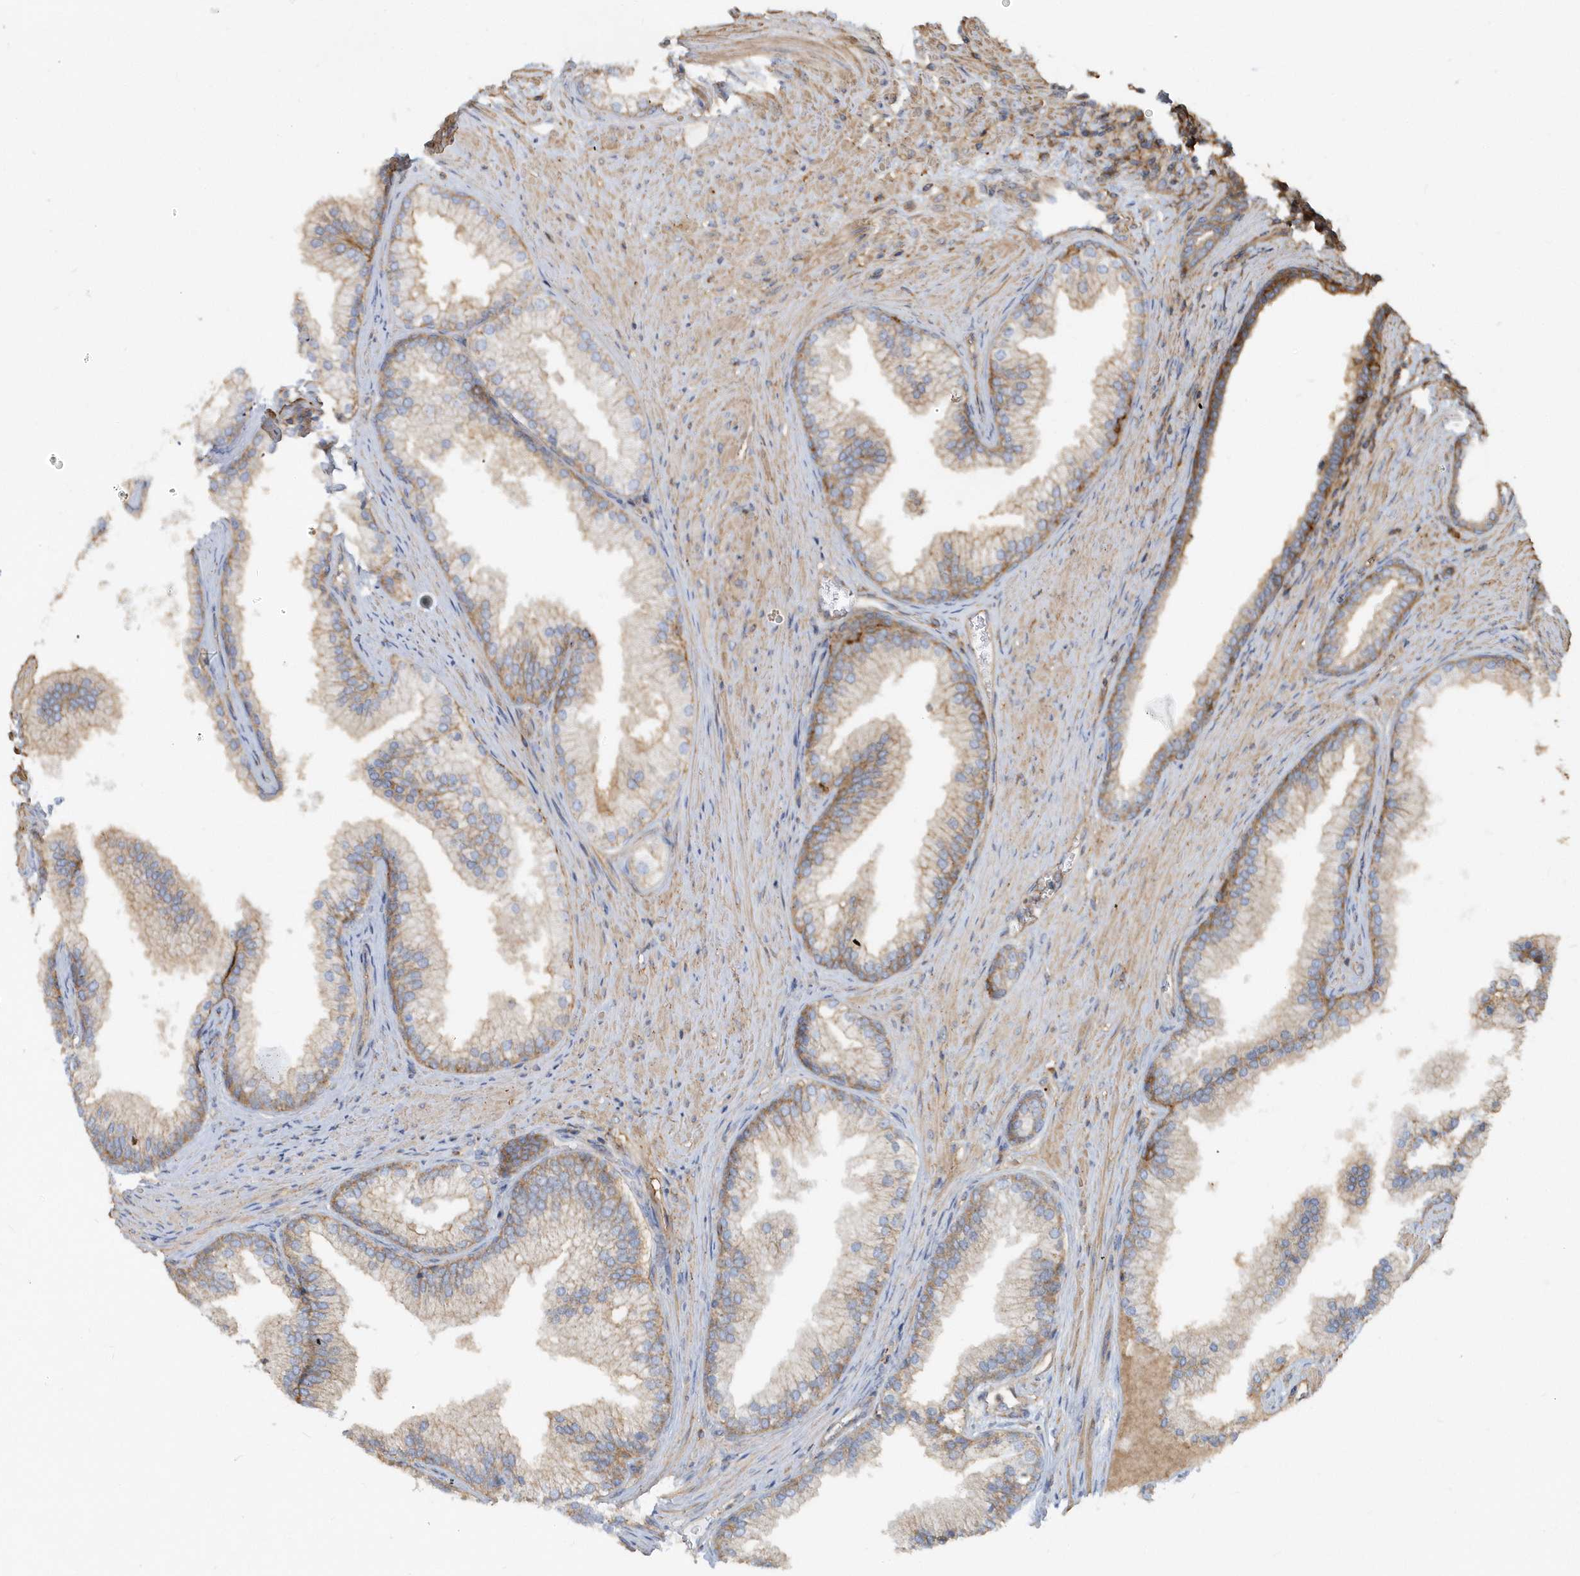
{"staining": {"intensity": "moderate", "quantity": "25%-75%", "location": "cytoplasmic/membranous"}, "tissue": "prostate", "cell_type": "Glandular cells", "image_type": "normal", "snomed": [{"axis": "morphology", "description": "Normal tissue, NOS"}, {"axis": "topography", "description": "Prostate"}], "caption": "The histopathology image demonstrates immunohistochemical staining of benign prostate. There is moderate cytoplasmic/membranous expression is appreciated in about 25%-75% of glandular cells.", "gene": "TRAIP", "patient": {"sex": "male", "age": 76}}